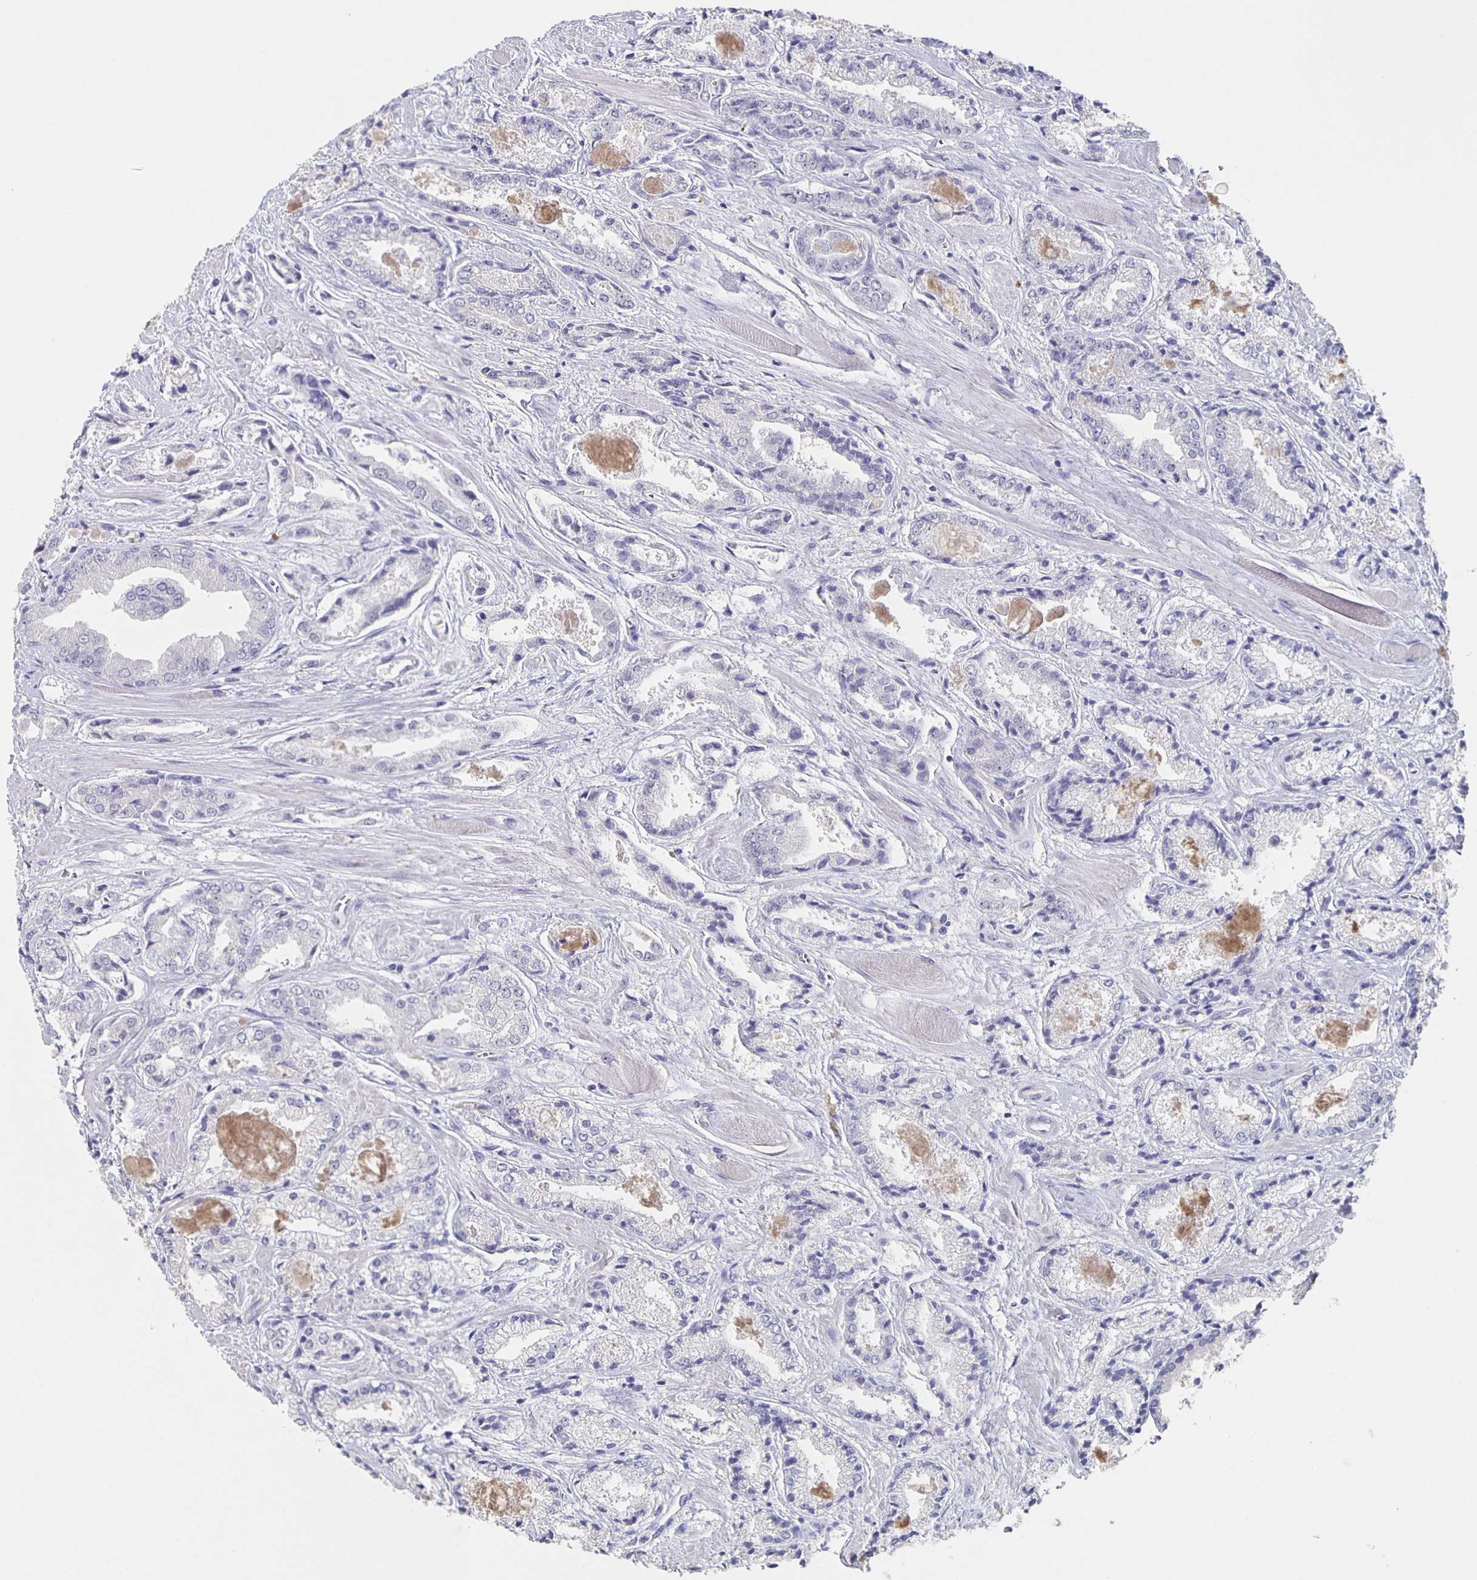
{"staining": {"intensity": "negative", "quantity": "none", "location": "none"}, "tissue": "prostate cancer", "cell_type": "Tumor cells", "image_type": "cancer", "snomed": [{"axis": "morphology", "description": "Adenocarcinoma, High grade"}, {"axis": "topography", "description": "Prostate"}], "caption": "This is an immunohistochemistry (IHC) histopathology image of high-grade adenocarcinoma (prostate). There is no positivity in tumor cells.", "gene": "CACNA2D2", "patient": {"sex": "male", "age": 64}}